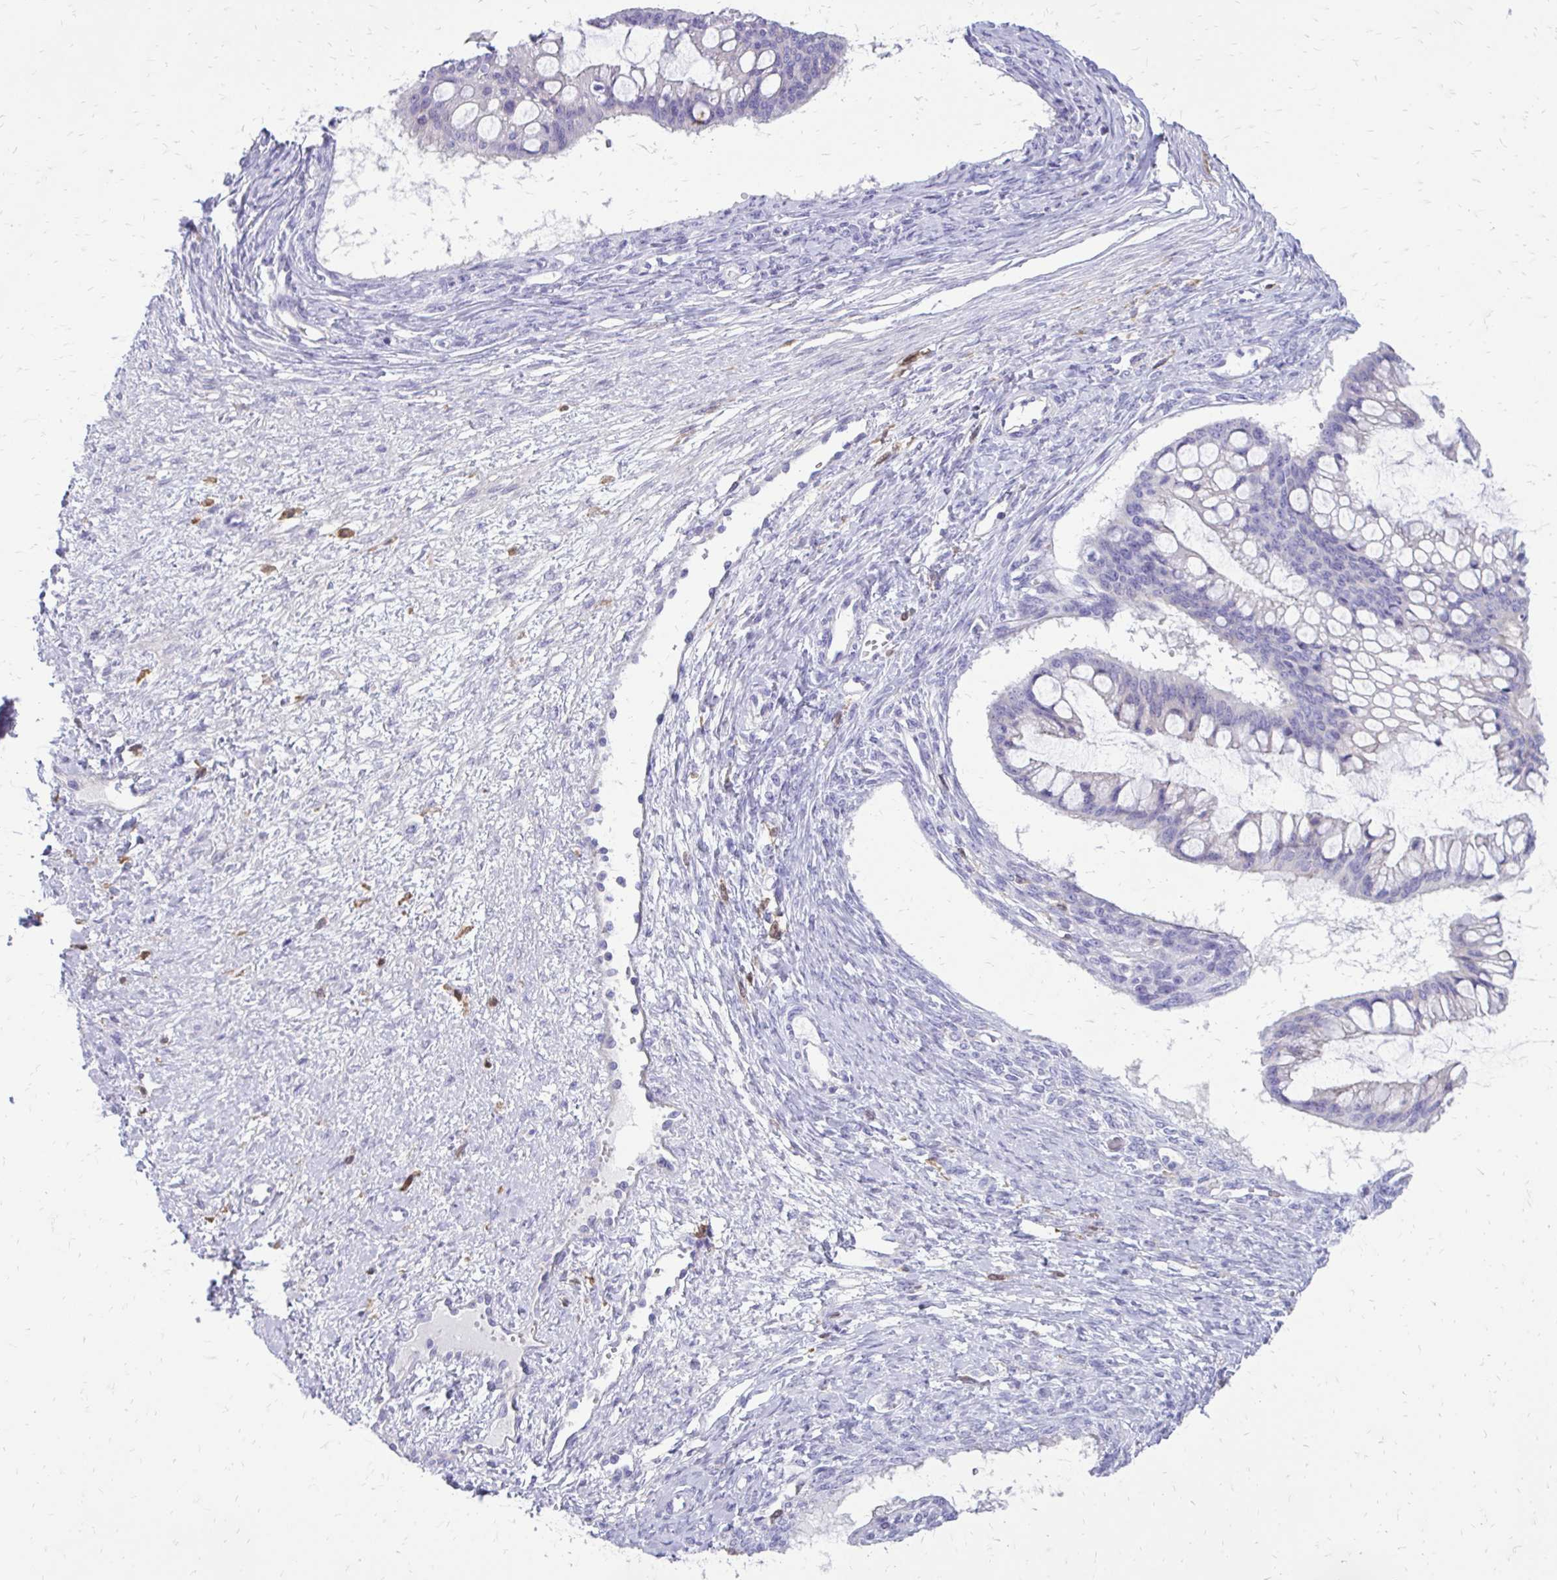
{"staining": {"intensity": "negative", "quantity": "none", "location": "none"}, "tissue": "ovarian cancer", "cell_type": "Tumor cells", "image_type": "cancer", "snomed": [{"axis": "morphology", "description": "Cystadenocarcinoma, mucinous, NOS"}, {"axis": "topography", "description": "Ovary"}], "caption": "Human ovarian cancer stained for a protein using immunohistochemistry (IHC) demonstrates no positivity in tumor cells.", "gene": "SIGLEC11", "patient": {"sex": "female", "age": 73}}